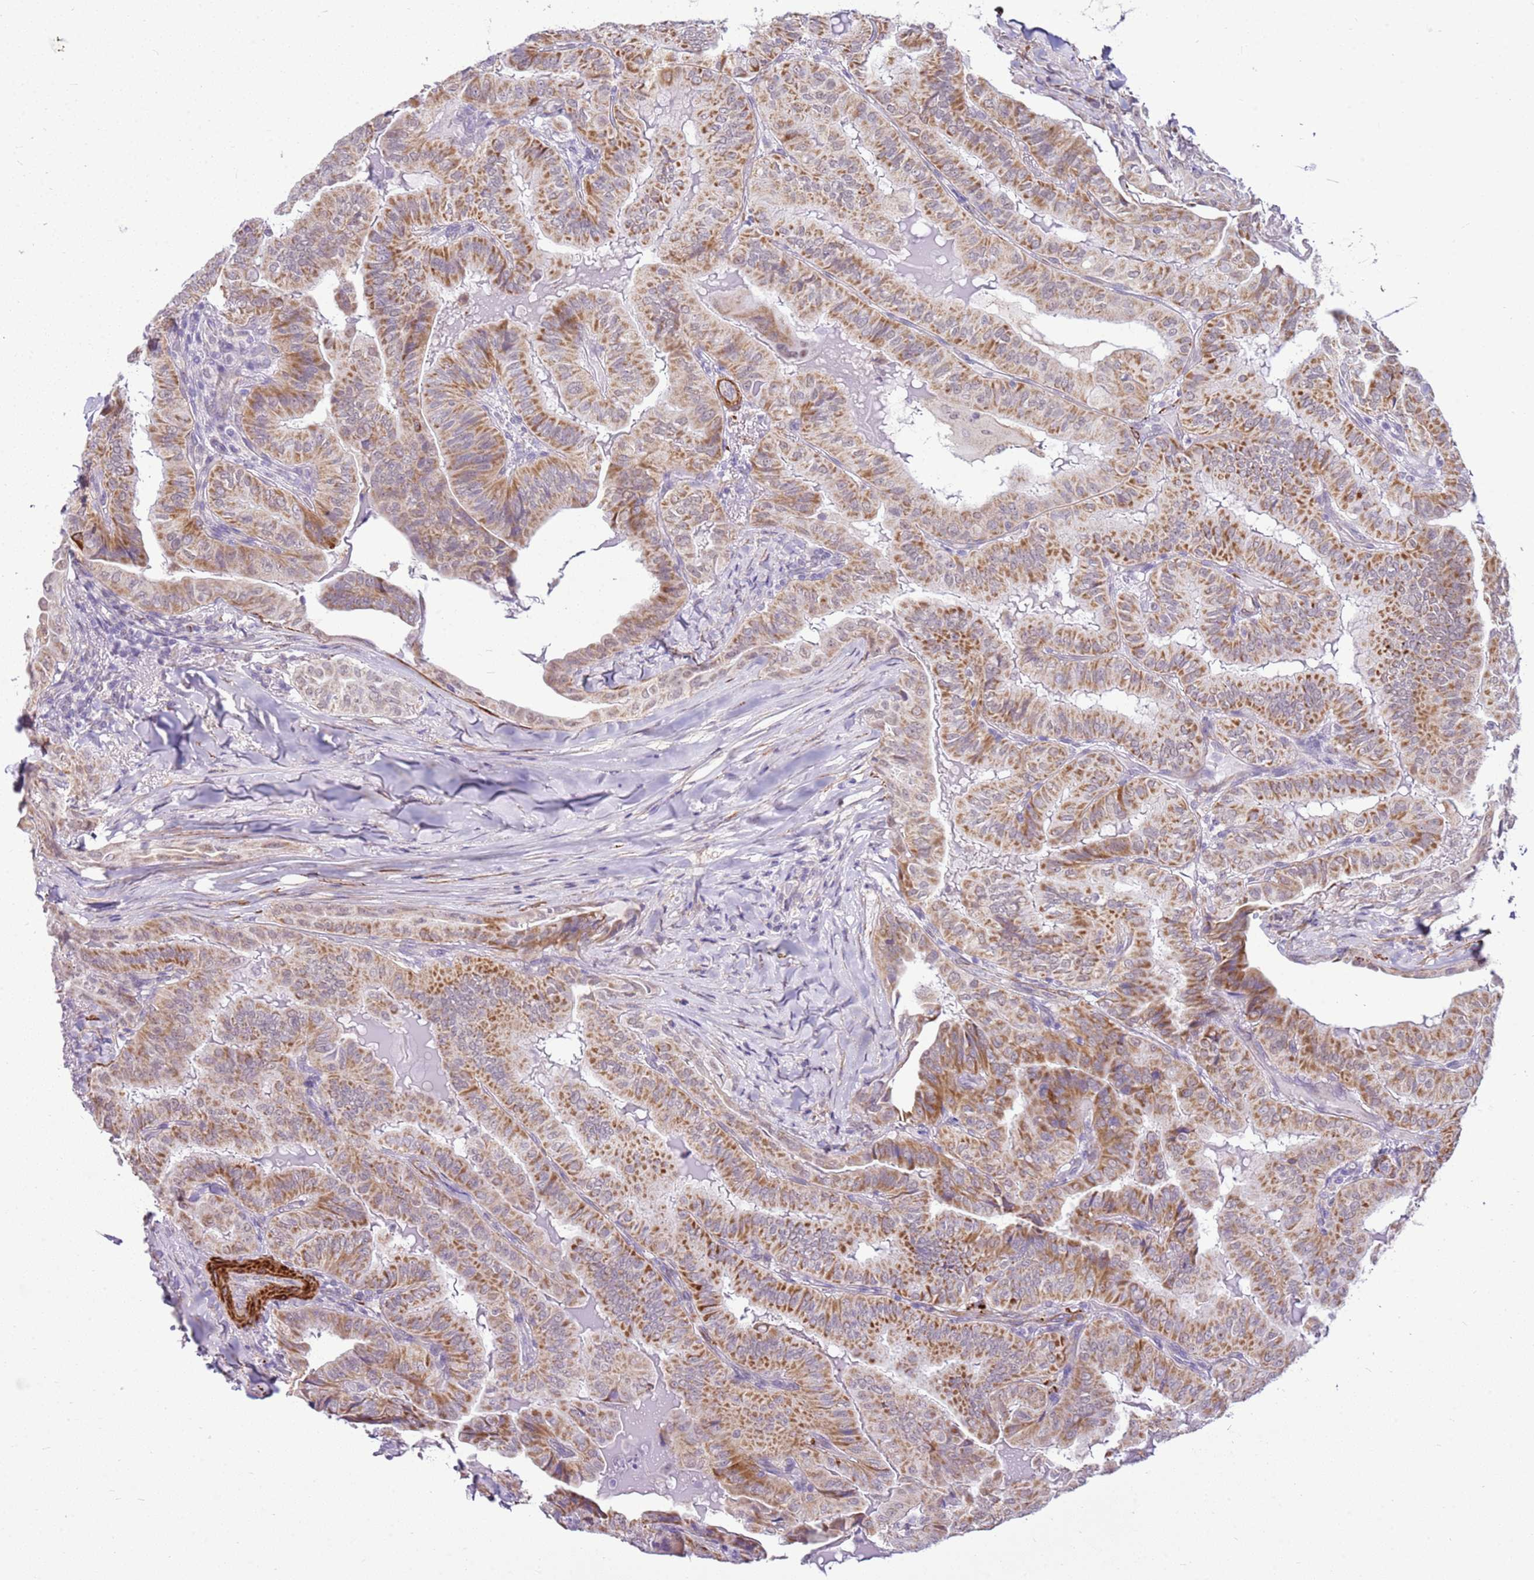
{"staining": {"intensity": "moderate", "quantity": ">75%", "location": "cytoplasmic/membranous"}, "tissue": "thyroid cancer", "cell_type": "Tumor cells", "image_type": "cancer", "snomed": [{"axis": "morphology", "description": "Papillary adenocarcinoma, NOS"}, {"axis": "topography", "description": "Thyroid gland"}], "caption": "Tumor cells reveal medium levels of moderate cytoplasmic/membranous positivity in approximately >75% of cells in human papillary adenocarcinoma (thyroid). (DAB (3,3'-diaminobenzidine) IHC, brown staining for protein, blue staining for nuclei).", "gene": "SMIM4", "patient": {"sex": "female", "age": 68}}